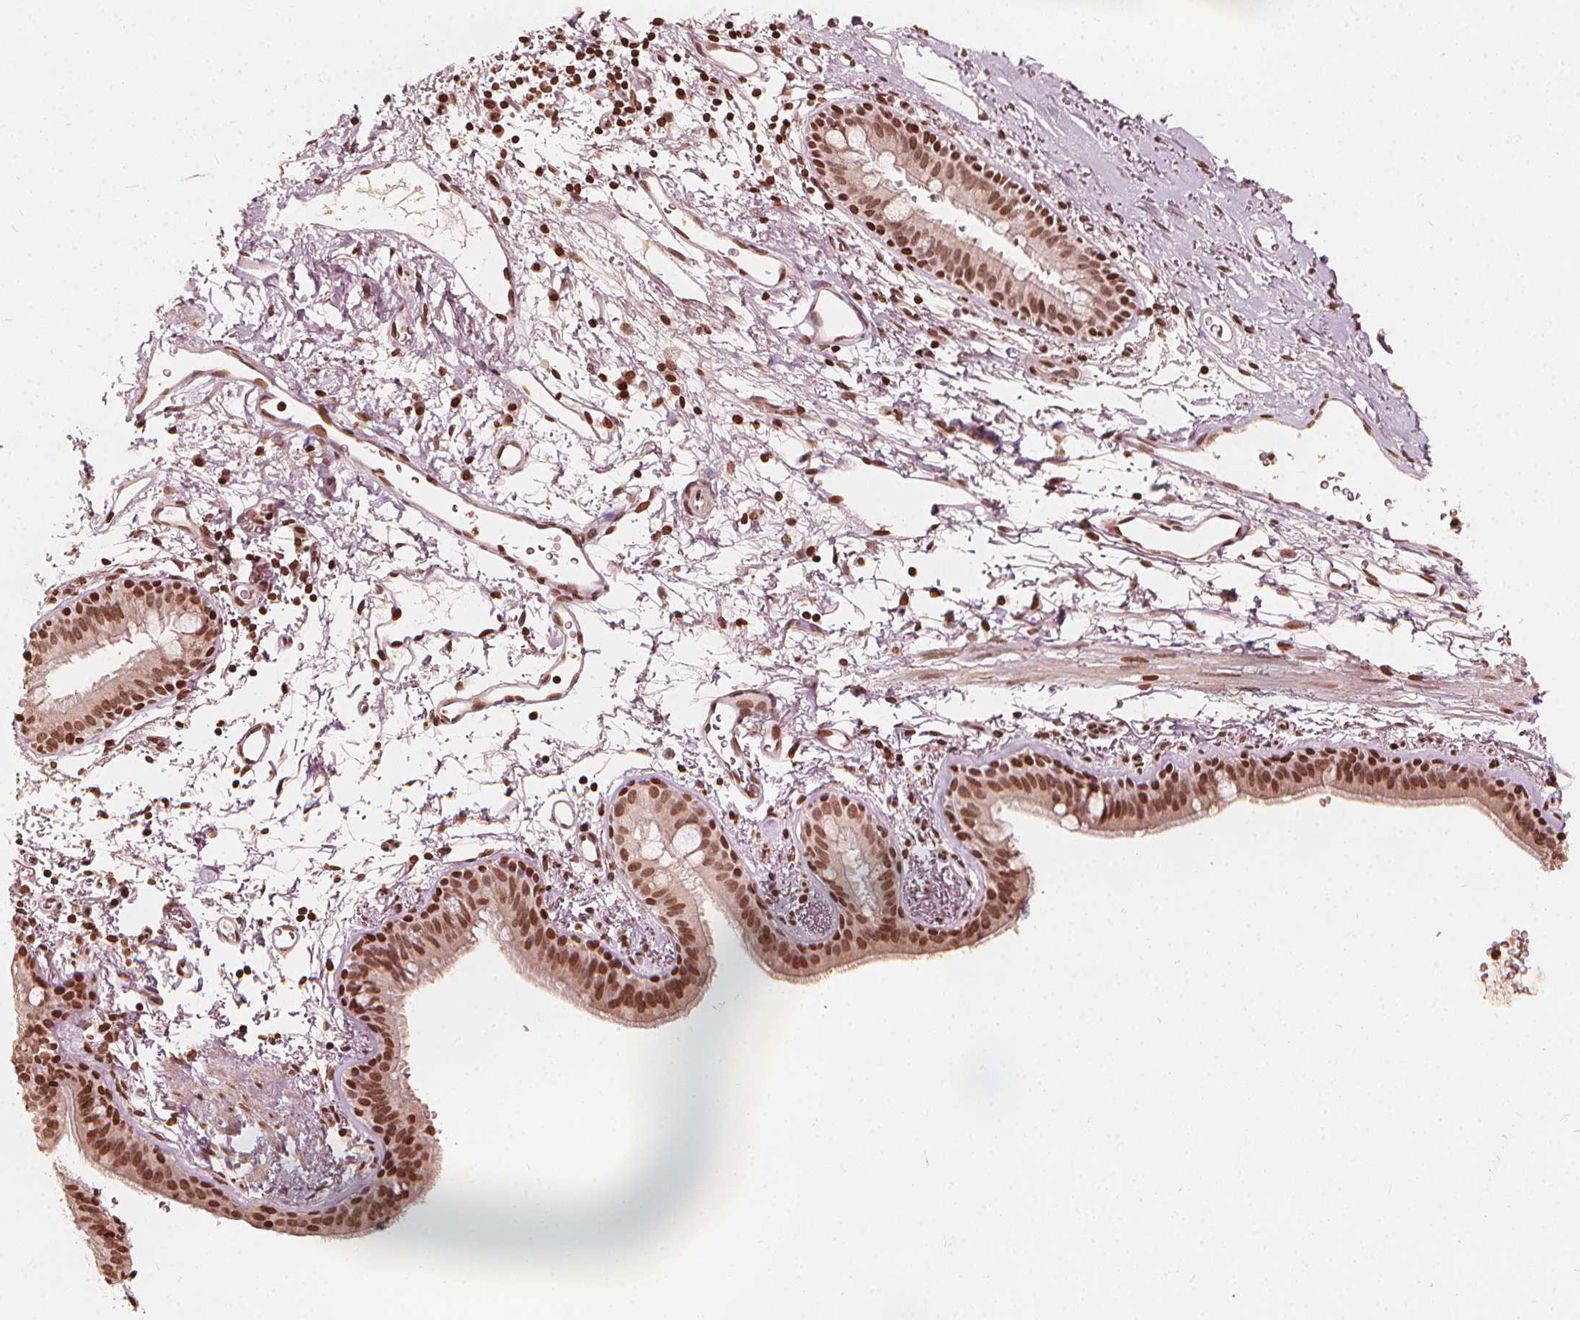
{"staining": {"intensity": "moderate", "quantity": ">75%", "location": "nuclear"}, "tissue": "bronchus", "cell_type": "Respiratory epithelial cells", "image_type": "normal", "snomed": [{"axis": "morphology", "description": "Normal tissue, NOS"}, {"axis": "topography", "description": "Lymph node"}, {"axis": "topography", "description": "Bronchus"}], "caption": "This micrograph displays IHC staining of benign human bronchus, with medium moderate nuclear positivity in about >75% of respiratory epithelial cells.", "gene": "H3C14", "patient": {"sex": "female", "age": 70}}